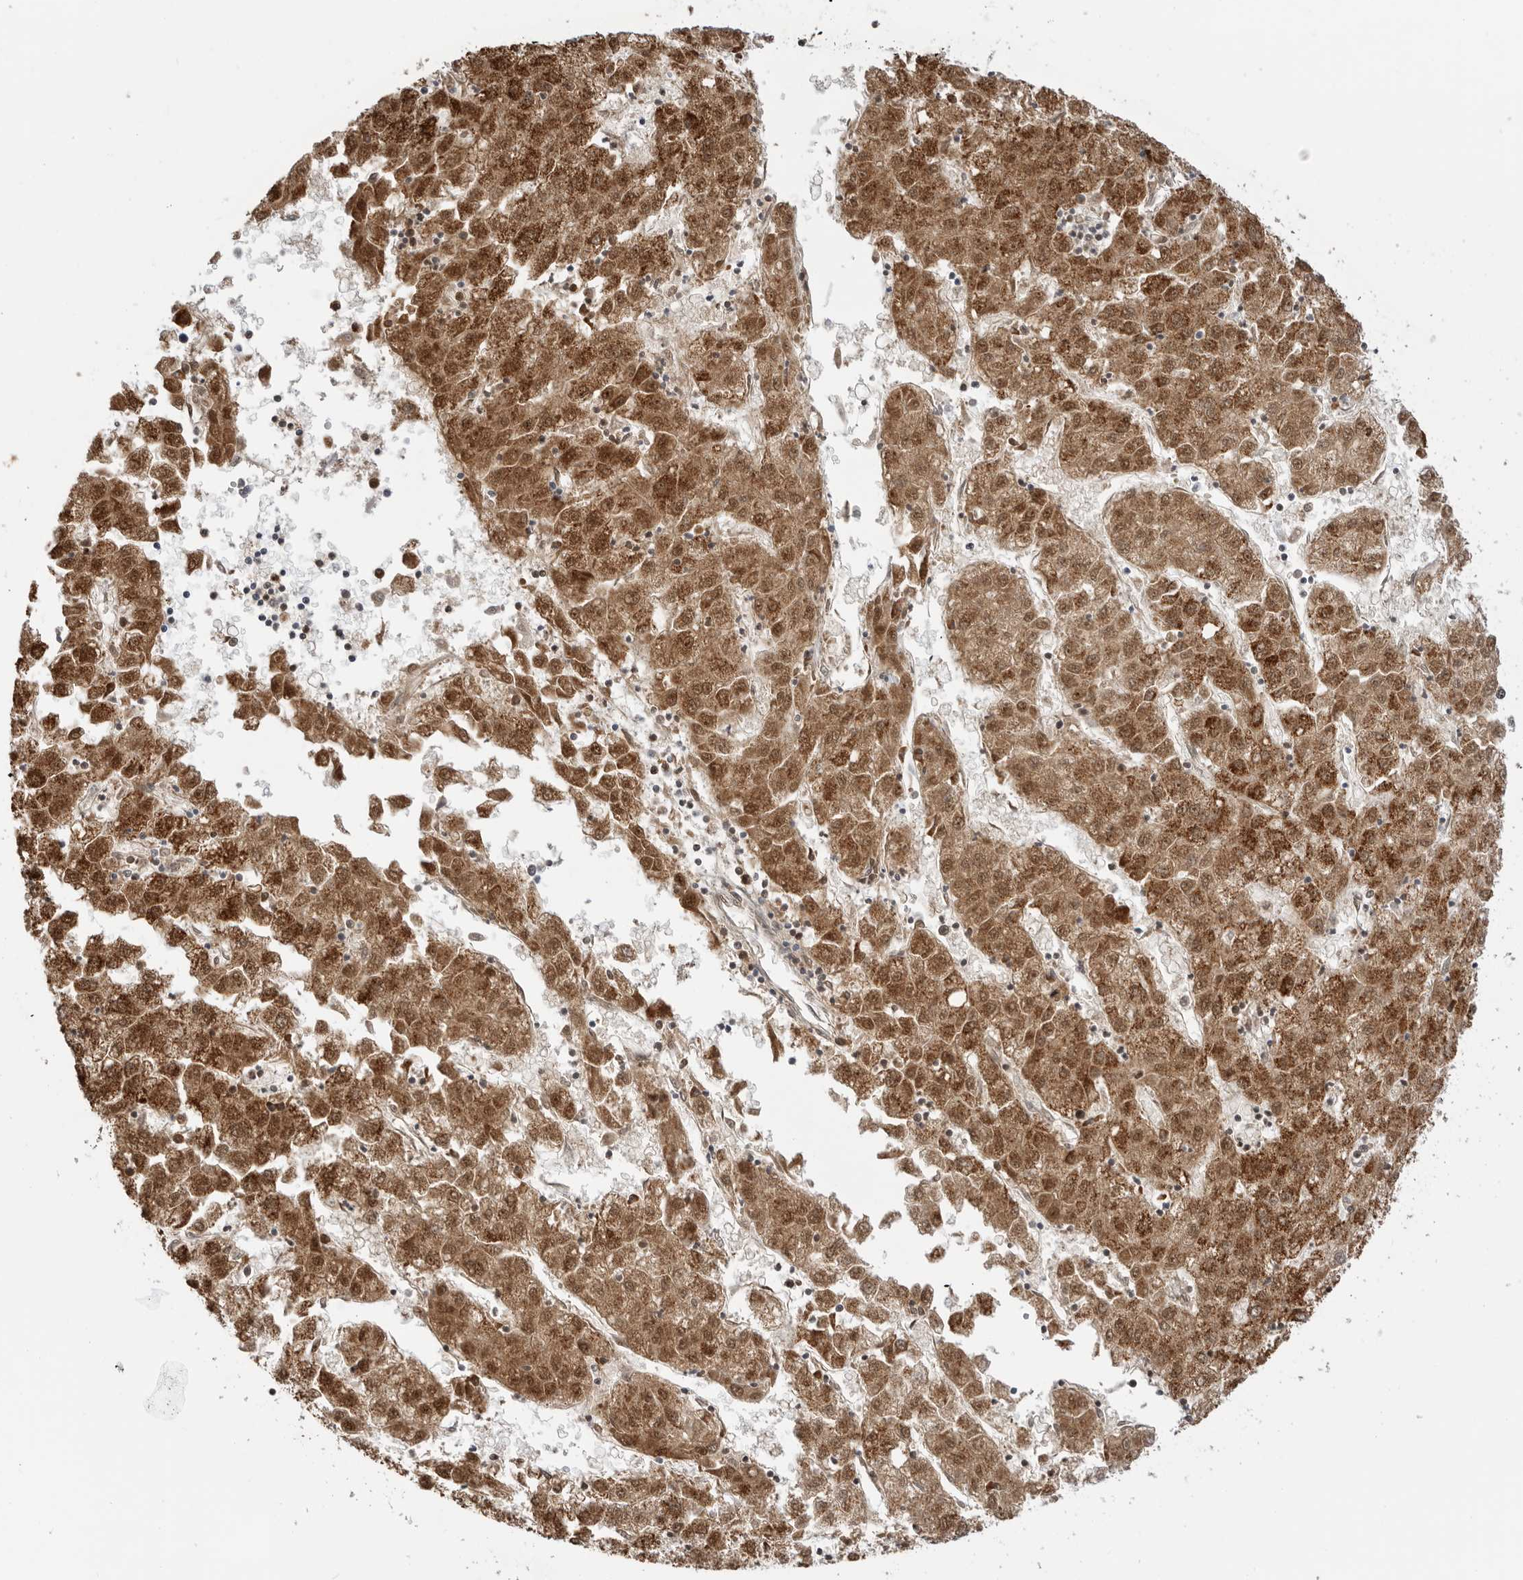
{"staining": {"intensity": "moderate", "quantity": ">75%", "location": "cytoplasmic/membranous,nuclear"}, "tissue": "liver cancer", "cell_type": "Tumor cells", "image_type": "cancer", "snomed": [{"axis": "morphology", "description": "Carcinoma, Hepatocellular, NOS"}, {"axis": "topography", "description": "Liver"}], "caption": "The image exhibits immunohistochemical staining of hepatocellular carcinoma (liver). There is moderate cytoplasmic/membranous and nuclear positivity is appreciated in approximately >75% of tumor cells.", "gene": "DCAF8", "patient": {"sex": "male", "age": 72}}